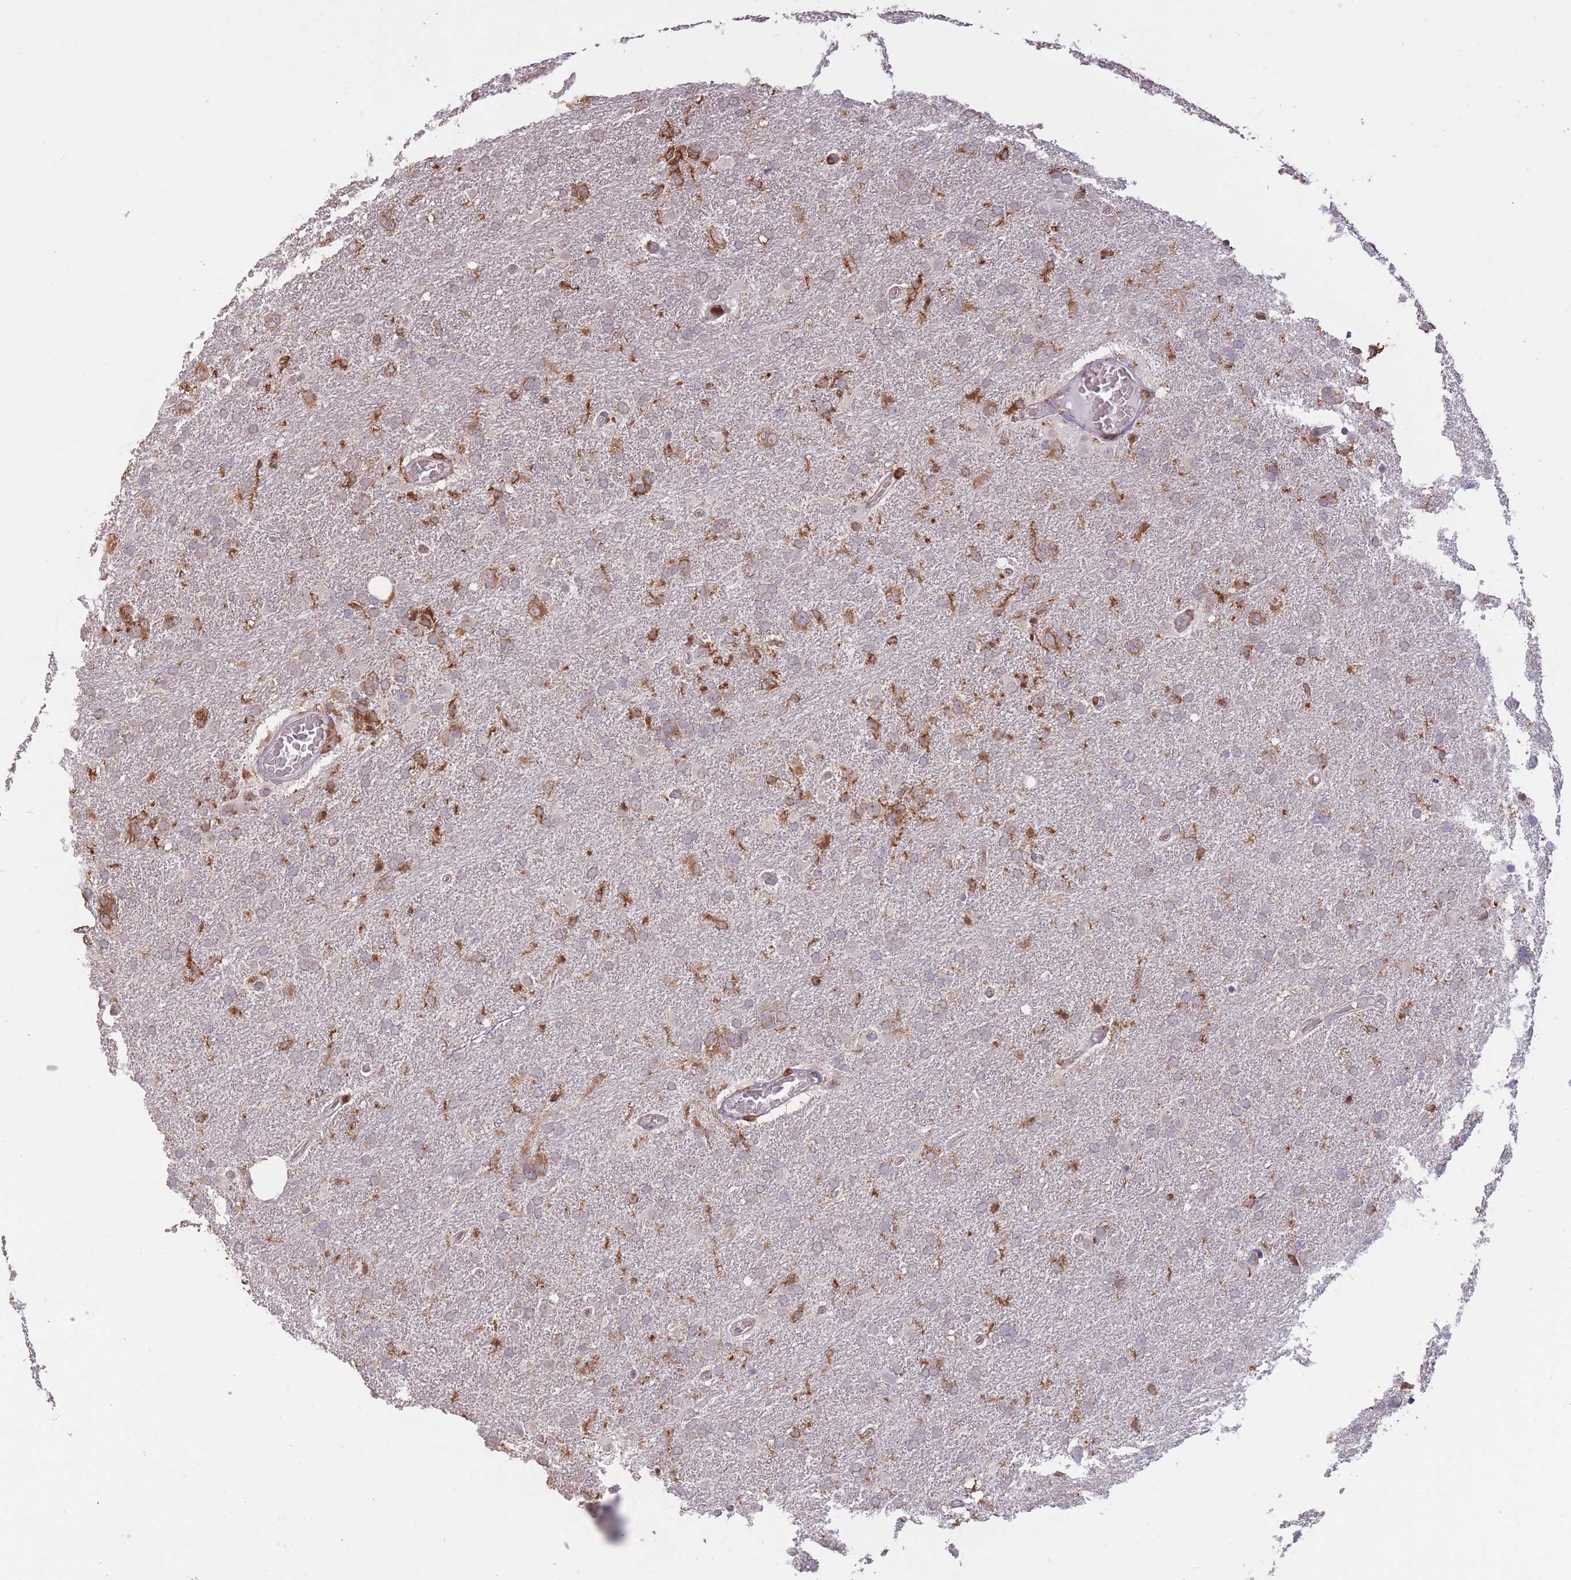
{"staining": {"intensity": "moderate", "quantity": "25%-75%", "location": "cytoplasmic/membranous"}, "tissue": "glioma", "cell_type": "Tumor cells", "image_type": "cancer", "snomed": [{"axis": "morphology", "description": "Glioma, malignant, High grade"}, {"axis": "topography", "description": "Brain"}], "caption": "An image of malignant glioma (high-grade) stained for a protein demonstrates moderate cytoplasmic/membranous brown staining in tumor cells.", "gene": "GMIP", "patient": {"sex": "male", "age": 61}}